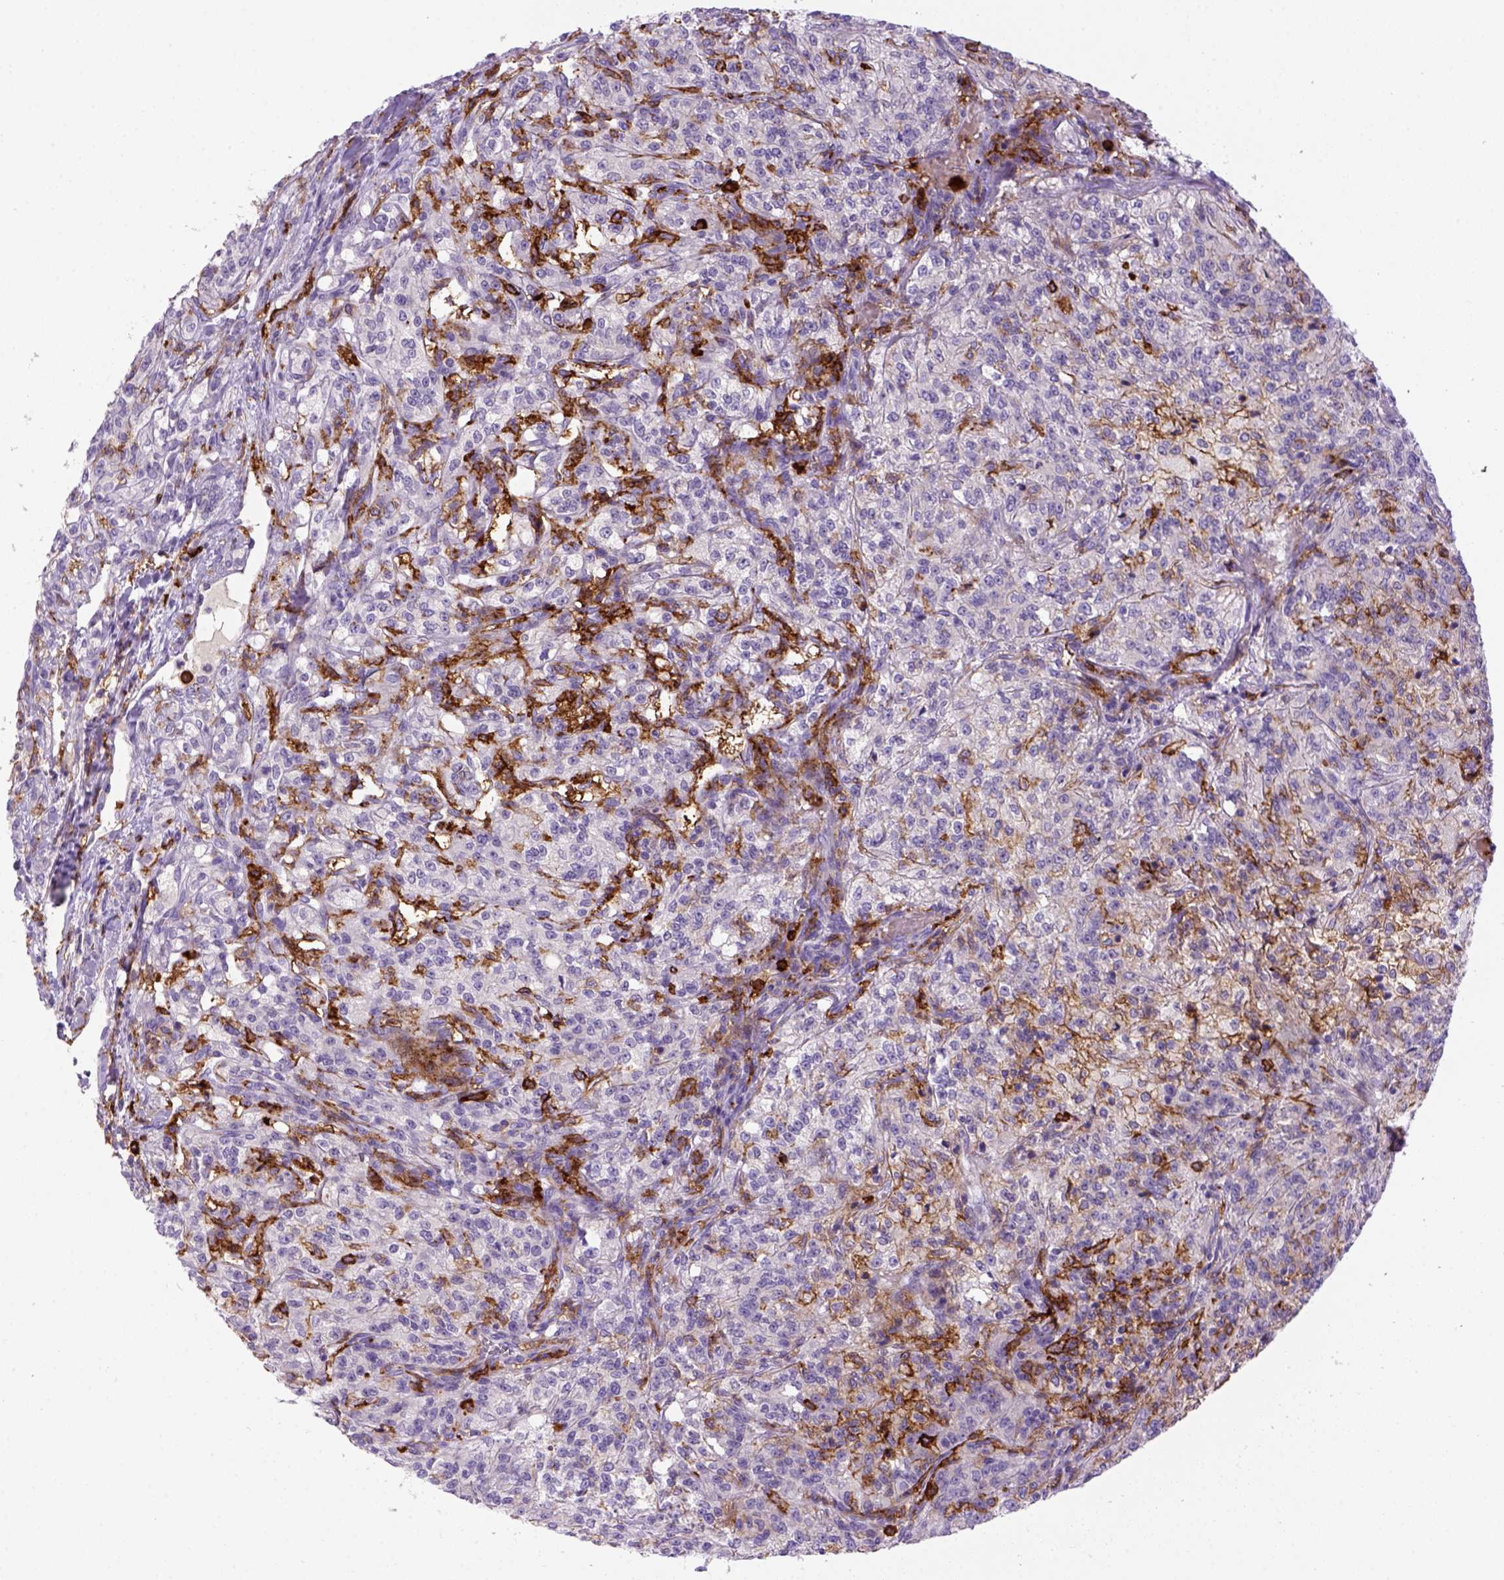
{"staining": {"intensity": "strong", "quantity": "<25%", "location": "cytoplasmic/membranous"}, "tissue": "renal cancer", "cell_type": "Tumor cells", "image_type": "cancer", "snomed": [{"axis": "morphology", "description": "Adenocarcinoma, NOS"}, {"axis": "topography", "description": "Kidney"}], "caption": "This is a micrograph of IHC staining of renal cancer, which shows strong expression in the cytoplasmic/membranous of tumor cells.", "gene": "CD14", "patient": {"sex": "female", "age": 63}}